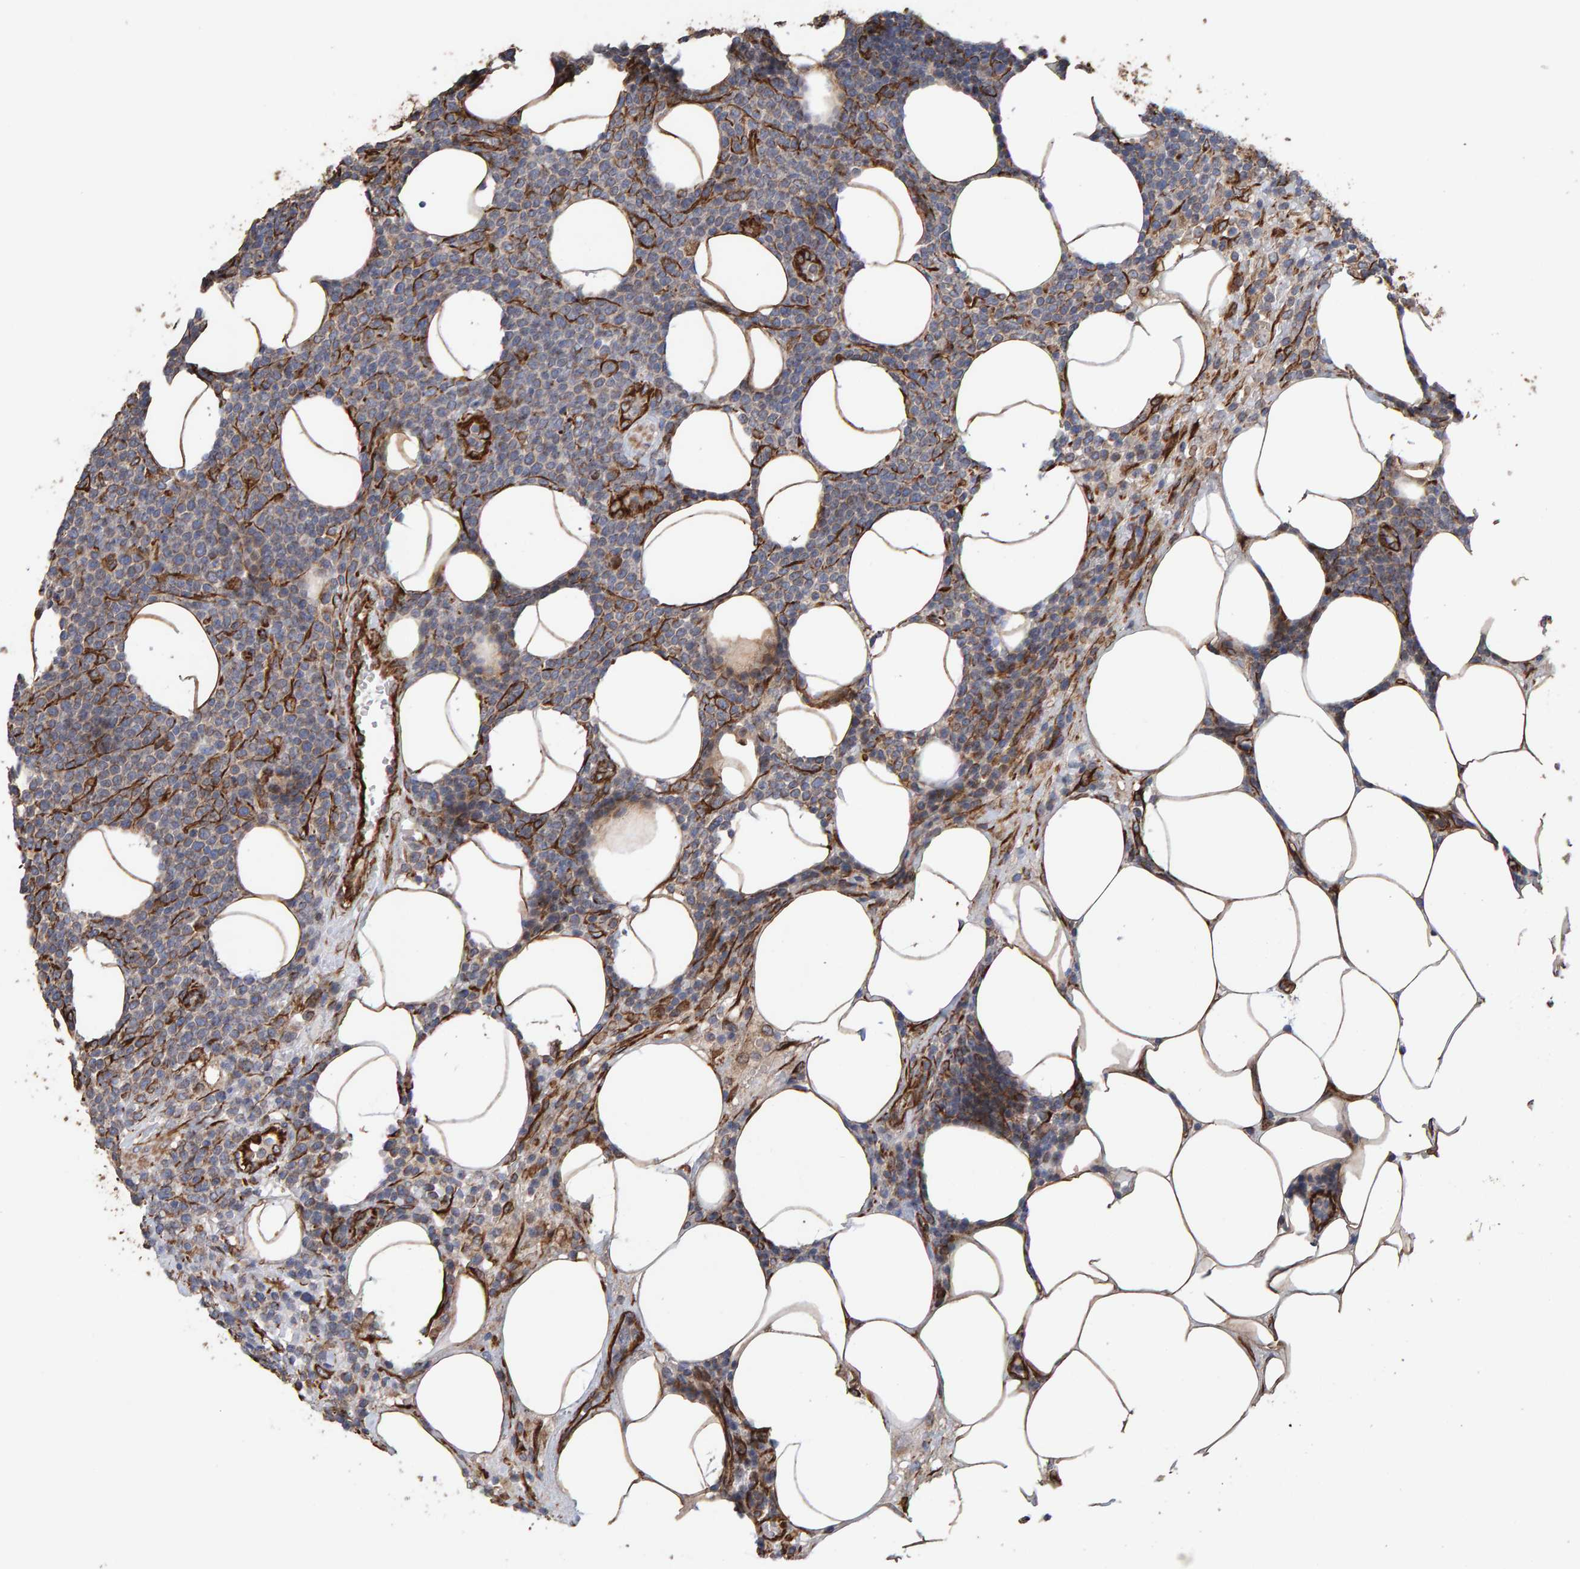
{"staining": {"intensity": "negative", "quantity": "none", "location": "none"}, "tissue": "lymphoma", "cell_type": "Tumor cells", "image_type": "cancer", "snomed": [{"axis": "morphology", "description": "Malignant lymphoma, non-Hodgkin's type, High grade"}, {"axis": "topography", "description": "Lymph node"}], "caption": "Immunohistochemistry (IHC) of human lymphoma displays no expression in tumor cells.", "gene": "ZNF347", "patient": {"sex": "male", "age": 61}}